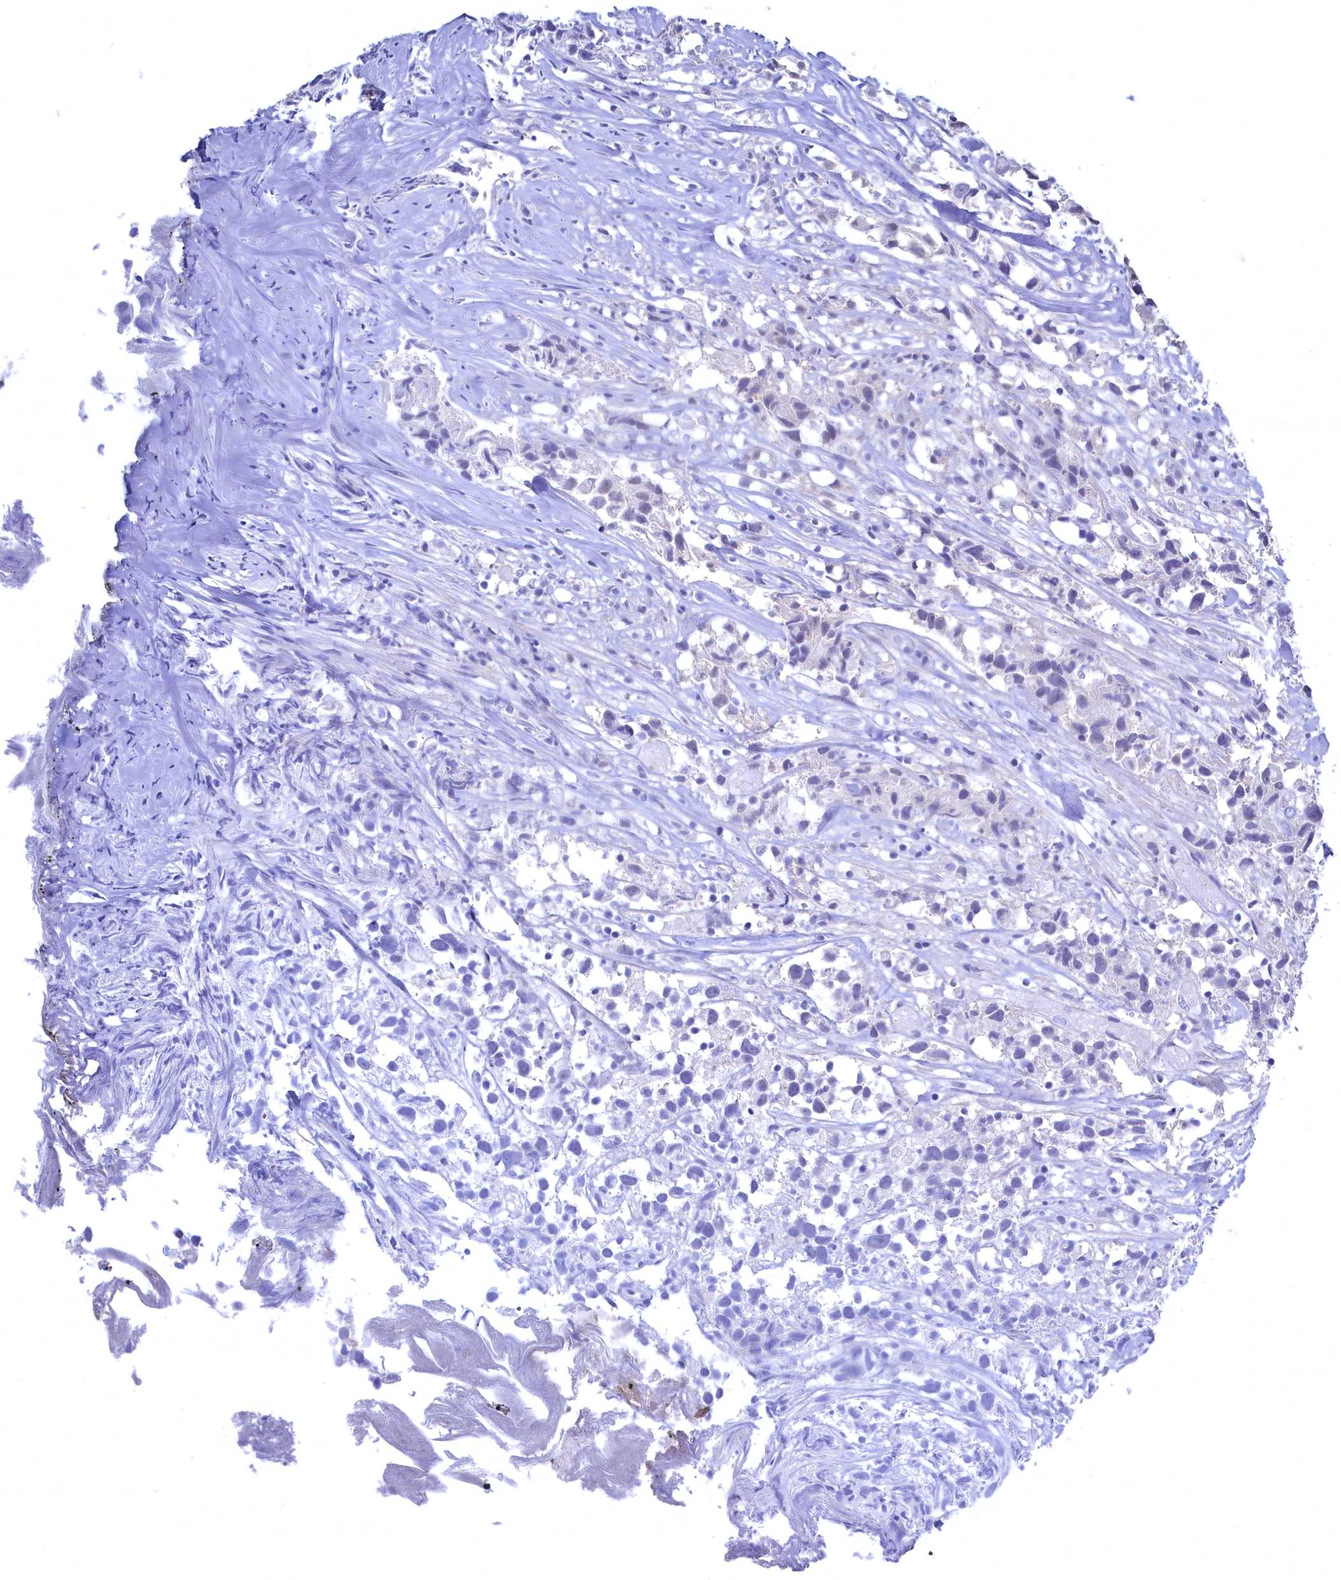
{"staining": {"intensity": "negative", "quantity": "none", "location": "none"}, "tissue": "urothelial cancer", "cell_type": "Tumor cells", "image_type": "cancer", "snomed": [{"axis": "morphology", "description": "Urothelial carcinoma, High grade"}, {"axis": "topography", "description": "Urinary bladder"}], "caption": "Image shows no significant protein staining in tumor cells of urothelial carcinoma (high-grade).", "gene": "C11orf54", "patient": {"sex": "female", "age": 75}}